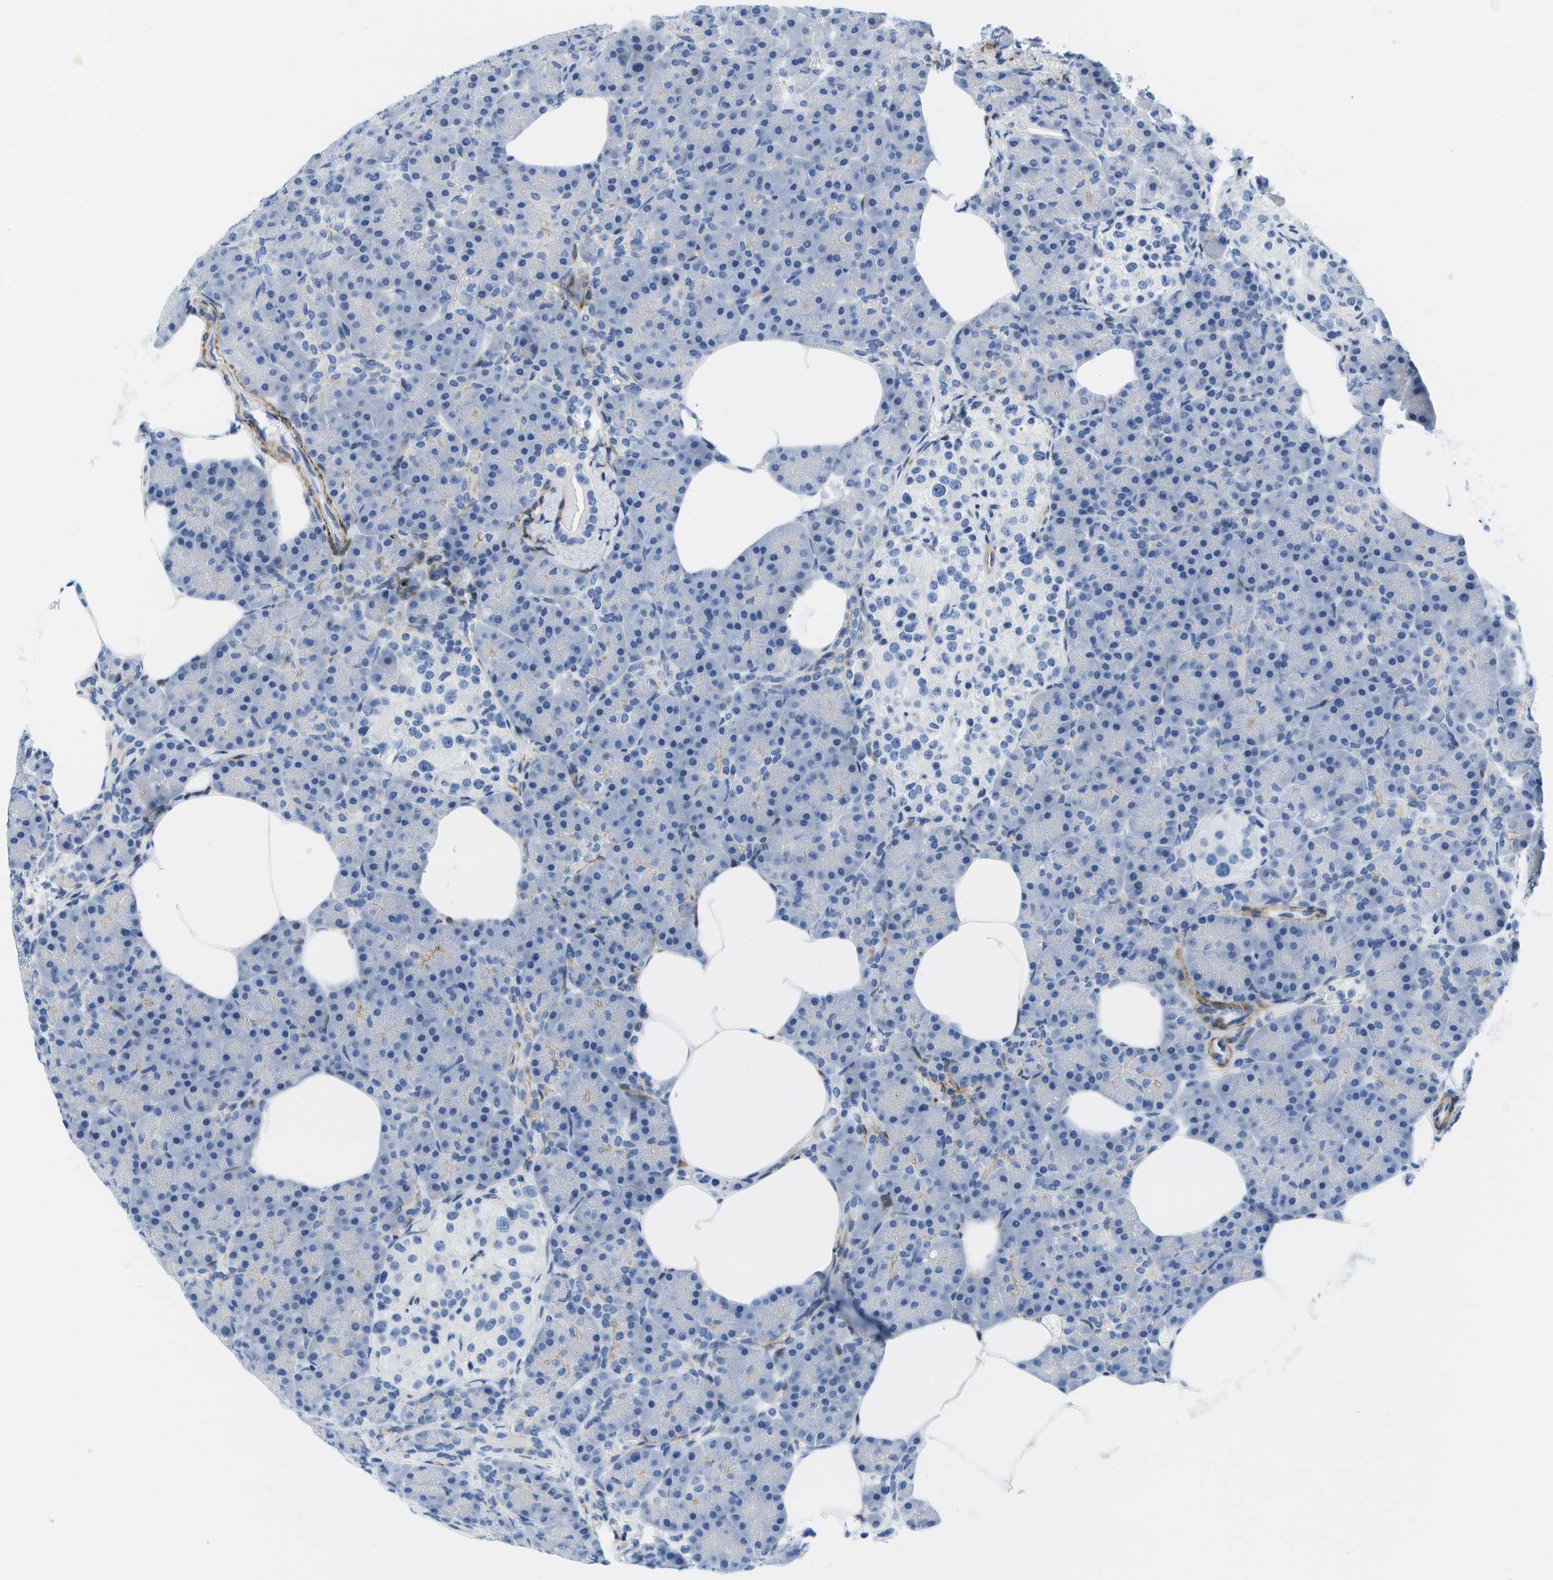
{"staining": {"intensity": "negative", "quantity": "none", "location": "none"}, "tissue": "pancreas", "cell_type": "Exocrine glandular cells", "image_type": "normal", "snomed": [{"axis": "morphology", "description": "Normal tissue, NOS"}, {"axis": "topography", "description": "Pancreas"}], "caption": "Immunohistochemical staining of normal human pancreas shows no significant expression in exocrine glandular cells. (DAB (3,3'-diaminobenzidine) immunohistochemistry visualized using brightfield microscopy, high magnification).", "gene": "ADGRG6", "patient": {"sex": "female", "age": 70}}